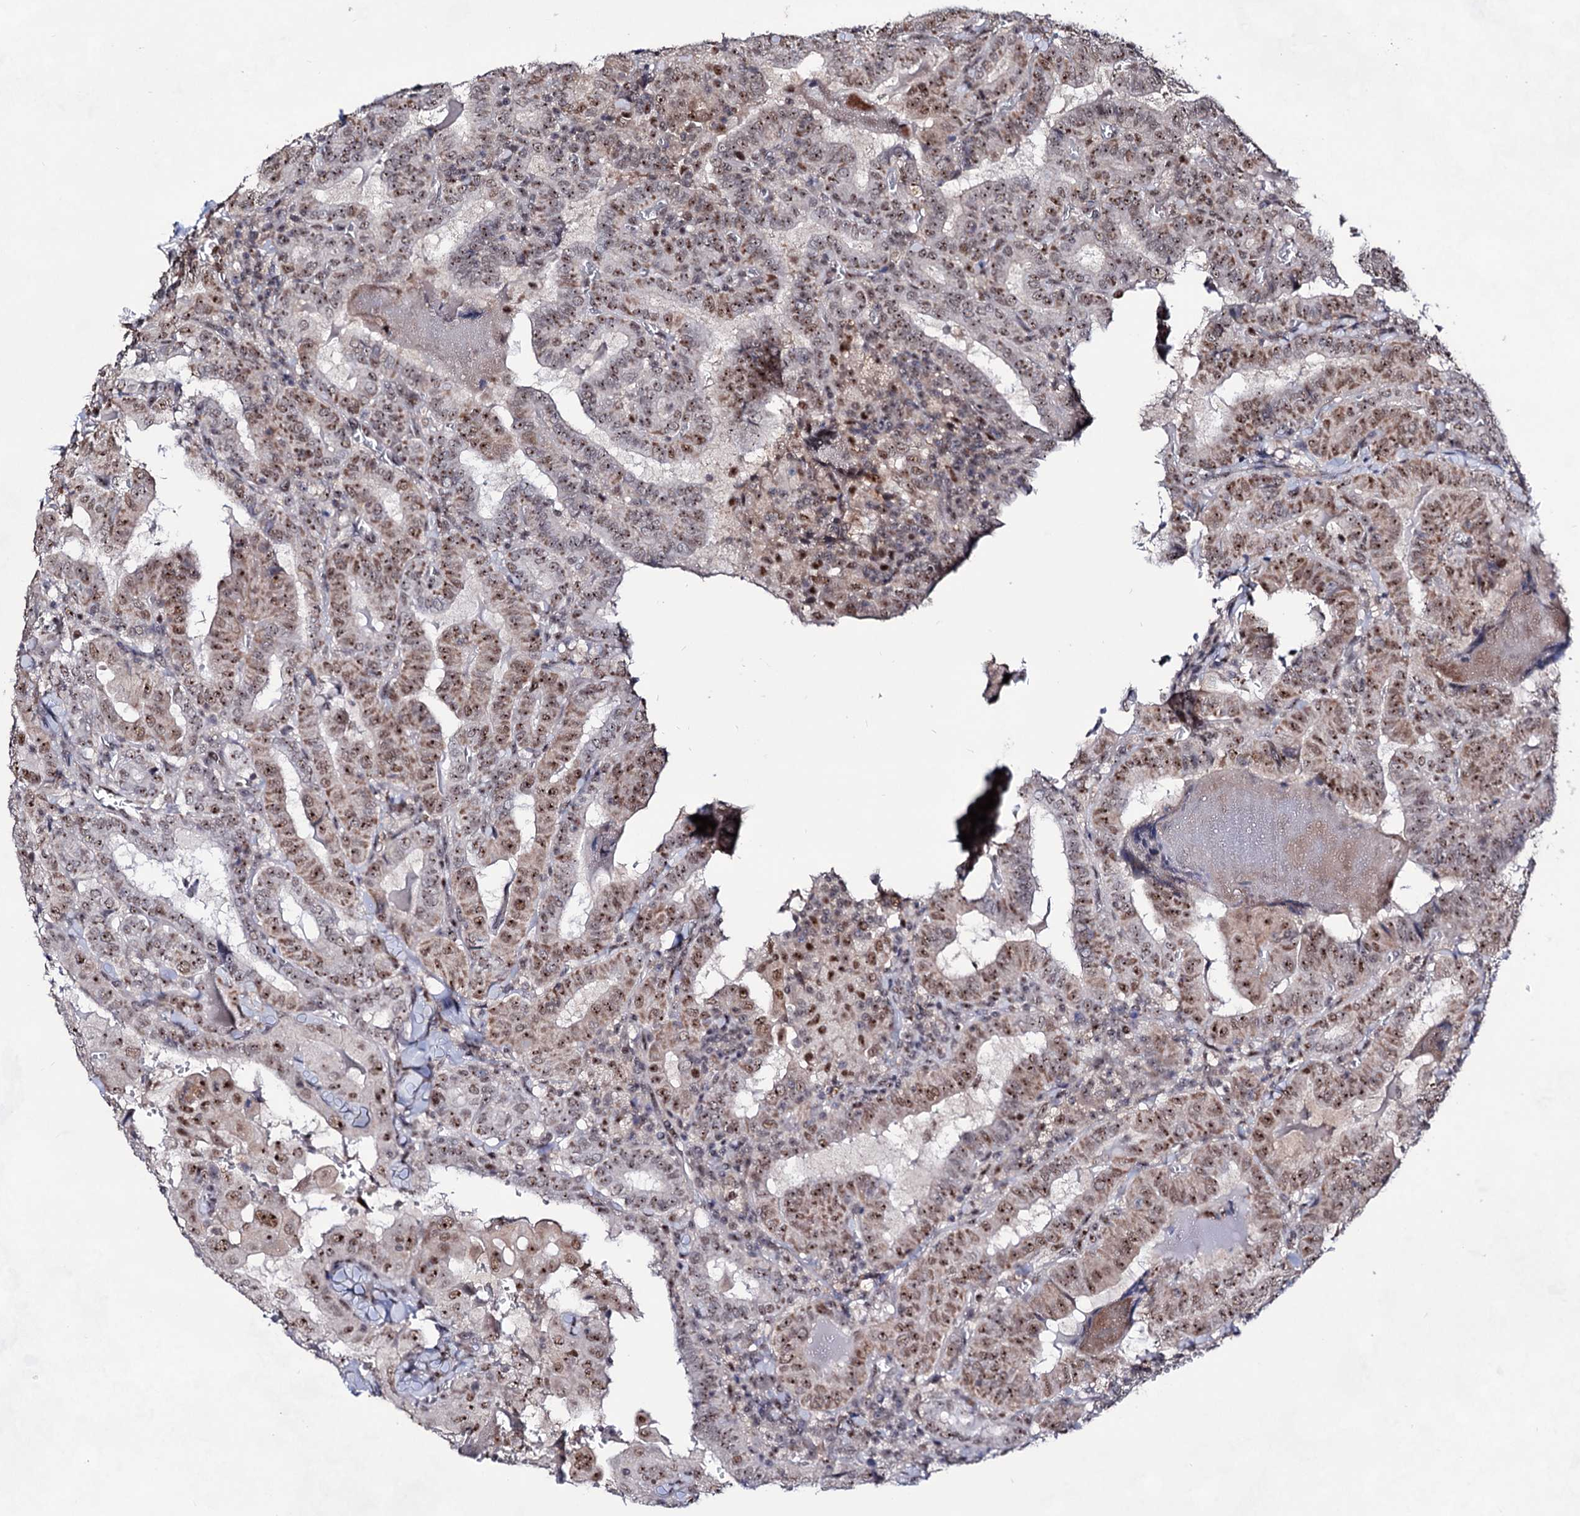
{"staining": {"intensity": "moderate", "quantity": ">75%", "location": "nuclear"}, "tissue": "thyroid cancer", "cell_type": "Tumor cells", "image_type": "cancer", "snomed": [{"axis": "morphology", "description": "Papillary adenocarcinoma, NOS"}, {"axis": "topography", "description": "Thyroid gland"}], "caption": "The image reveals staining of thyroid cancer (papillary adenocarcinoma), revealing moderate nuclear protein positivity (brown color) within tumor cells. The staining was performed using DAB (3,3'-diaminobenzidine) to visualize the protein expression in brown, while the nuclei were stained in blue with hematoxylin (Magnification: 20x).", "gene": "EXOSC10", "patient": {"sex": "female", "age": 72}}